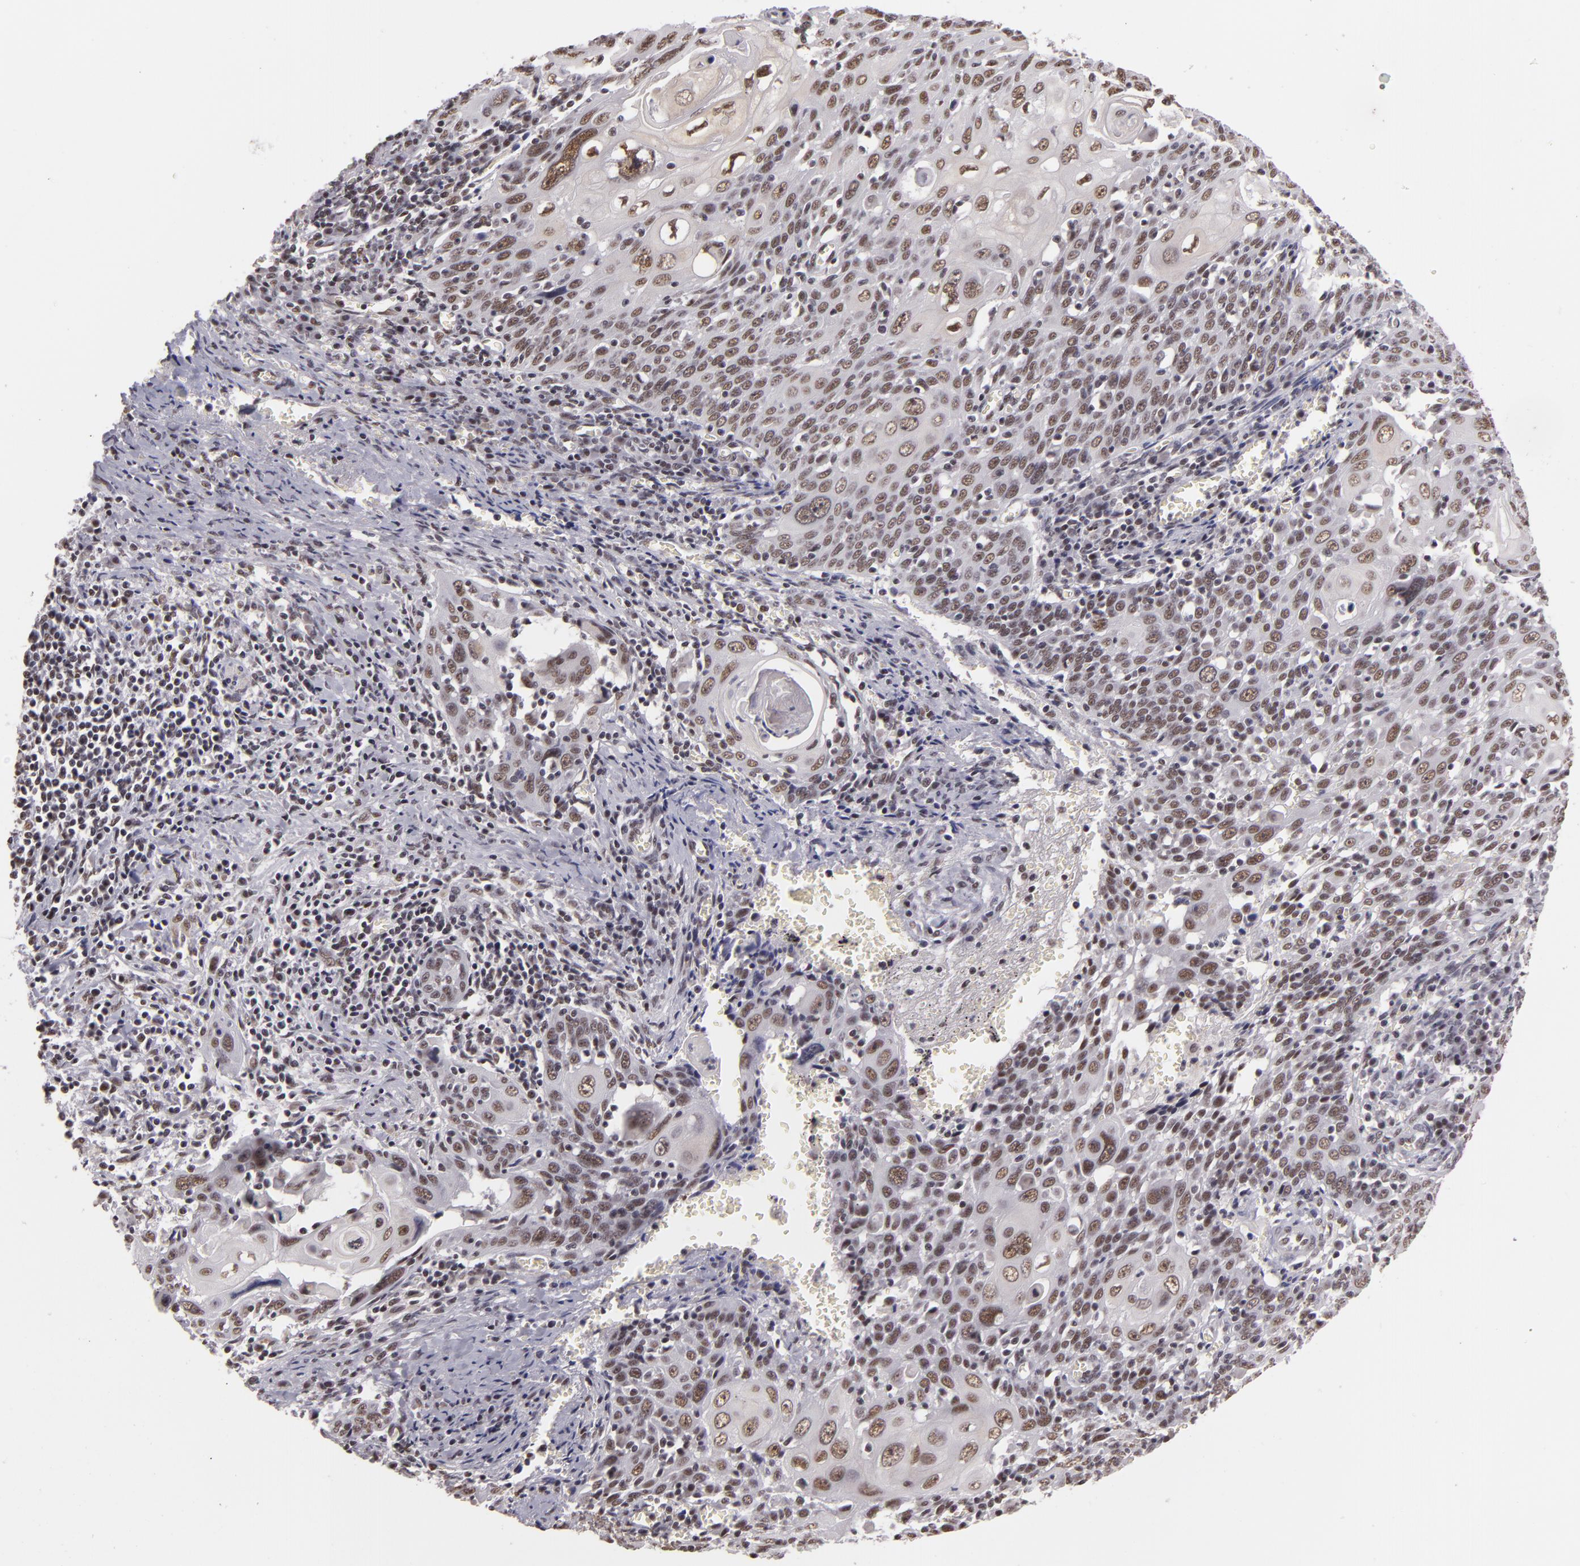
{"staining": {"intensity": "moderate", "quantity": ">75%", "location": "nuclear"}, "tissue": "cervical cancer", "cell_type": "Tumor cells", "image_type": "cancer", "snomed": [{"axis": "morphology", "description": "Squamous cell carcinoma, NOS"}, {"axis": "topography", "description": "Cervix"}], "caption": "Cervical cancer stained with immunohistochemistry (IHC) shows moderate nuclear staining in approximately >75% of tumor cells.", "gene": "INTS6", "patient": {"sex": "female", "age": 54}}